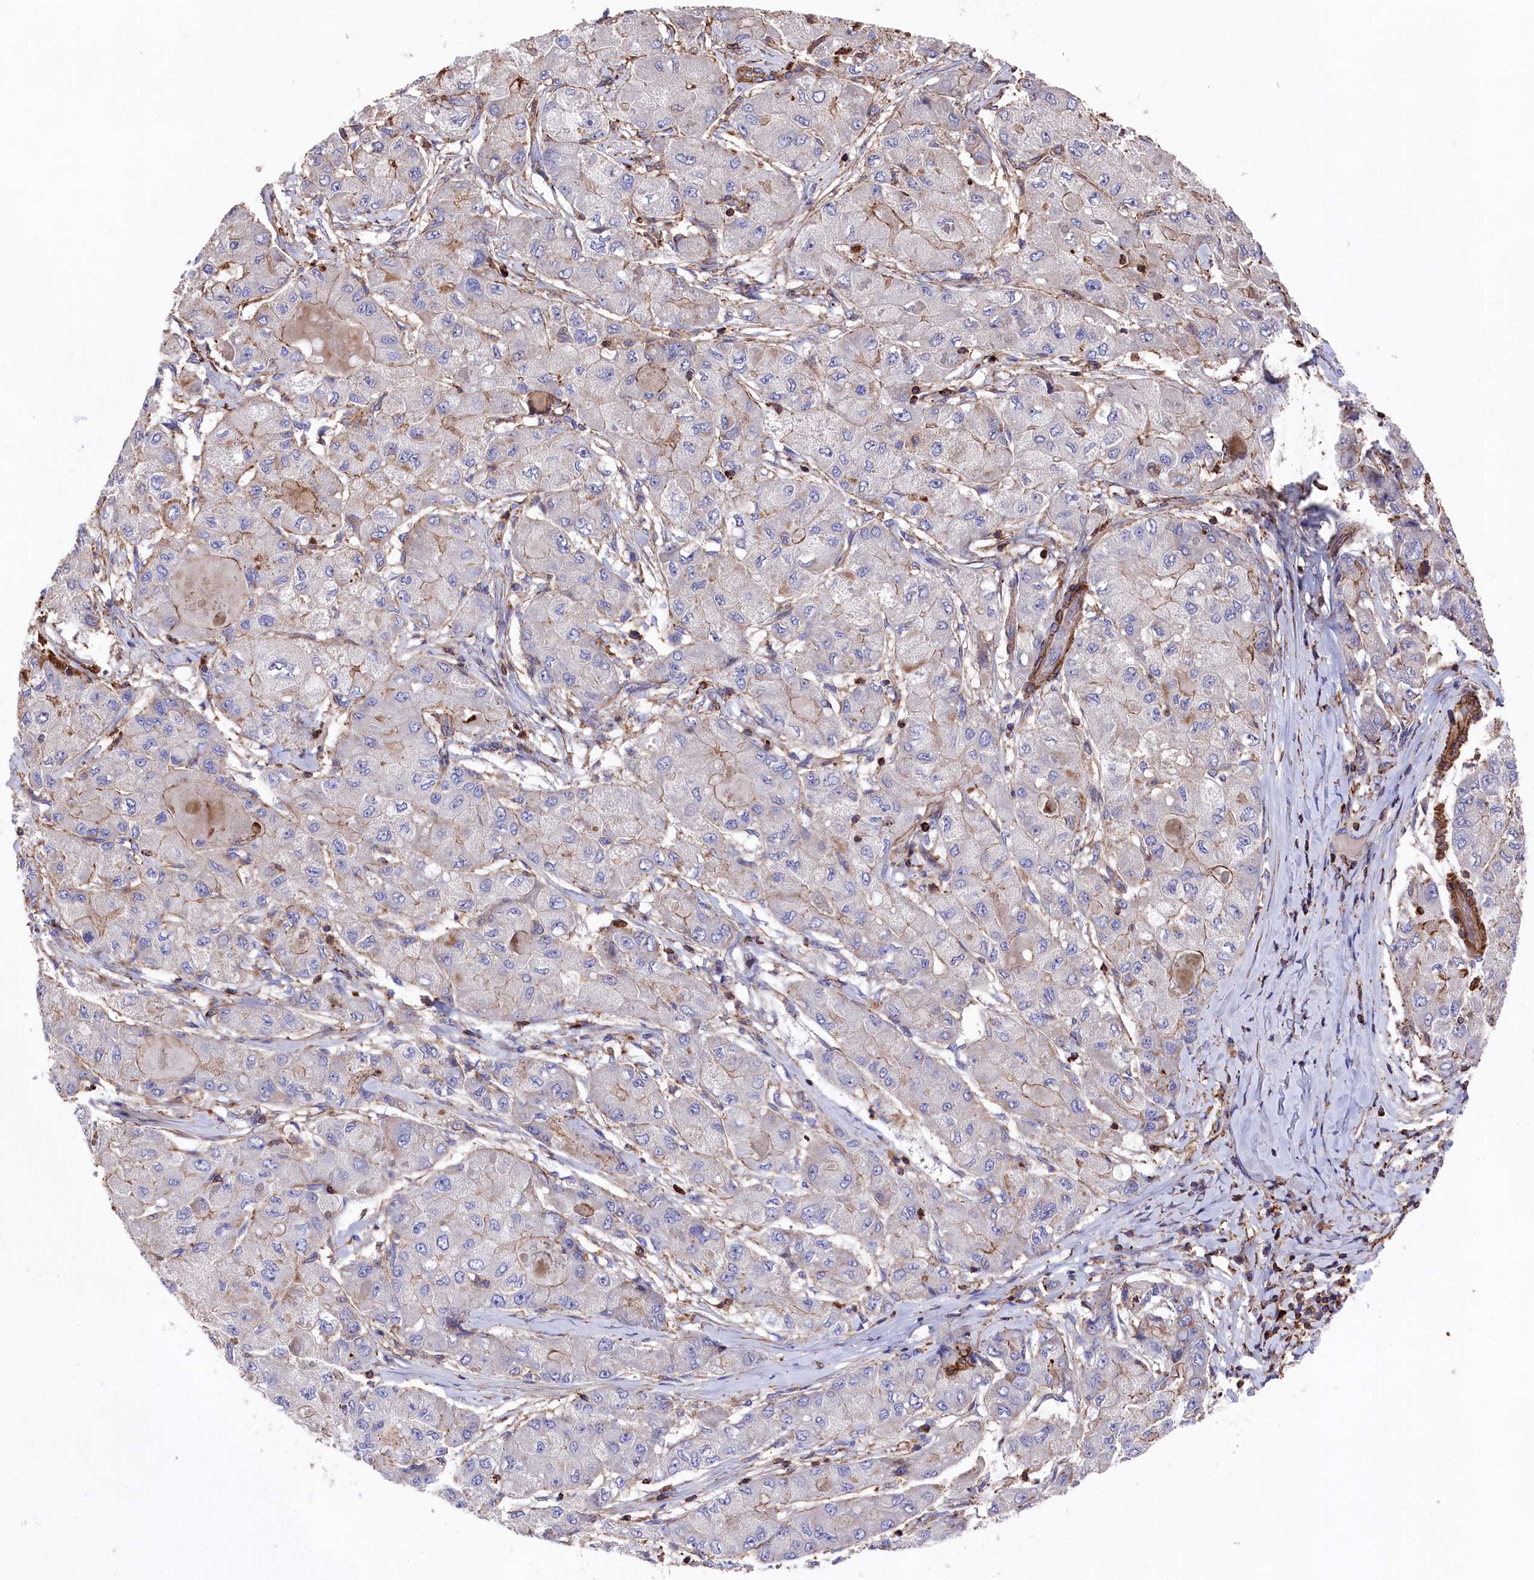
{"staining": {"intensity": "moderate", "quantity": "25%-75%", "location": "cytoplasmic/membranous"}, "tissue": "liver cancer", "cell_type": "Tumor cells", "image_type": "cancer", "snomed": [{"axis": "morphology", "description": "Carcinoma, Hepatocellular, NOS"}, {"axis": "topography", "description": "Liver"}], "caption": "An image of human hepatocellular carcinoma (liver) stained for a protein exhibits moderate cytoplasmic/membranous brown staining in tumor cells. The protein is shown in brown color, while the nuclei are stained blue.", "gene": "RAPSN", "patient": {"sex": "male", "age": 80}}